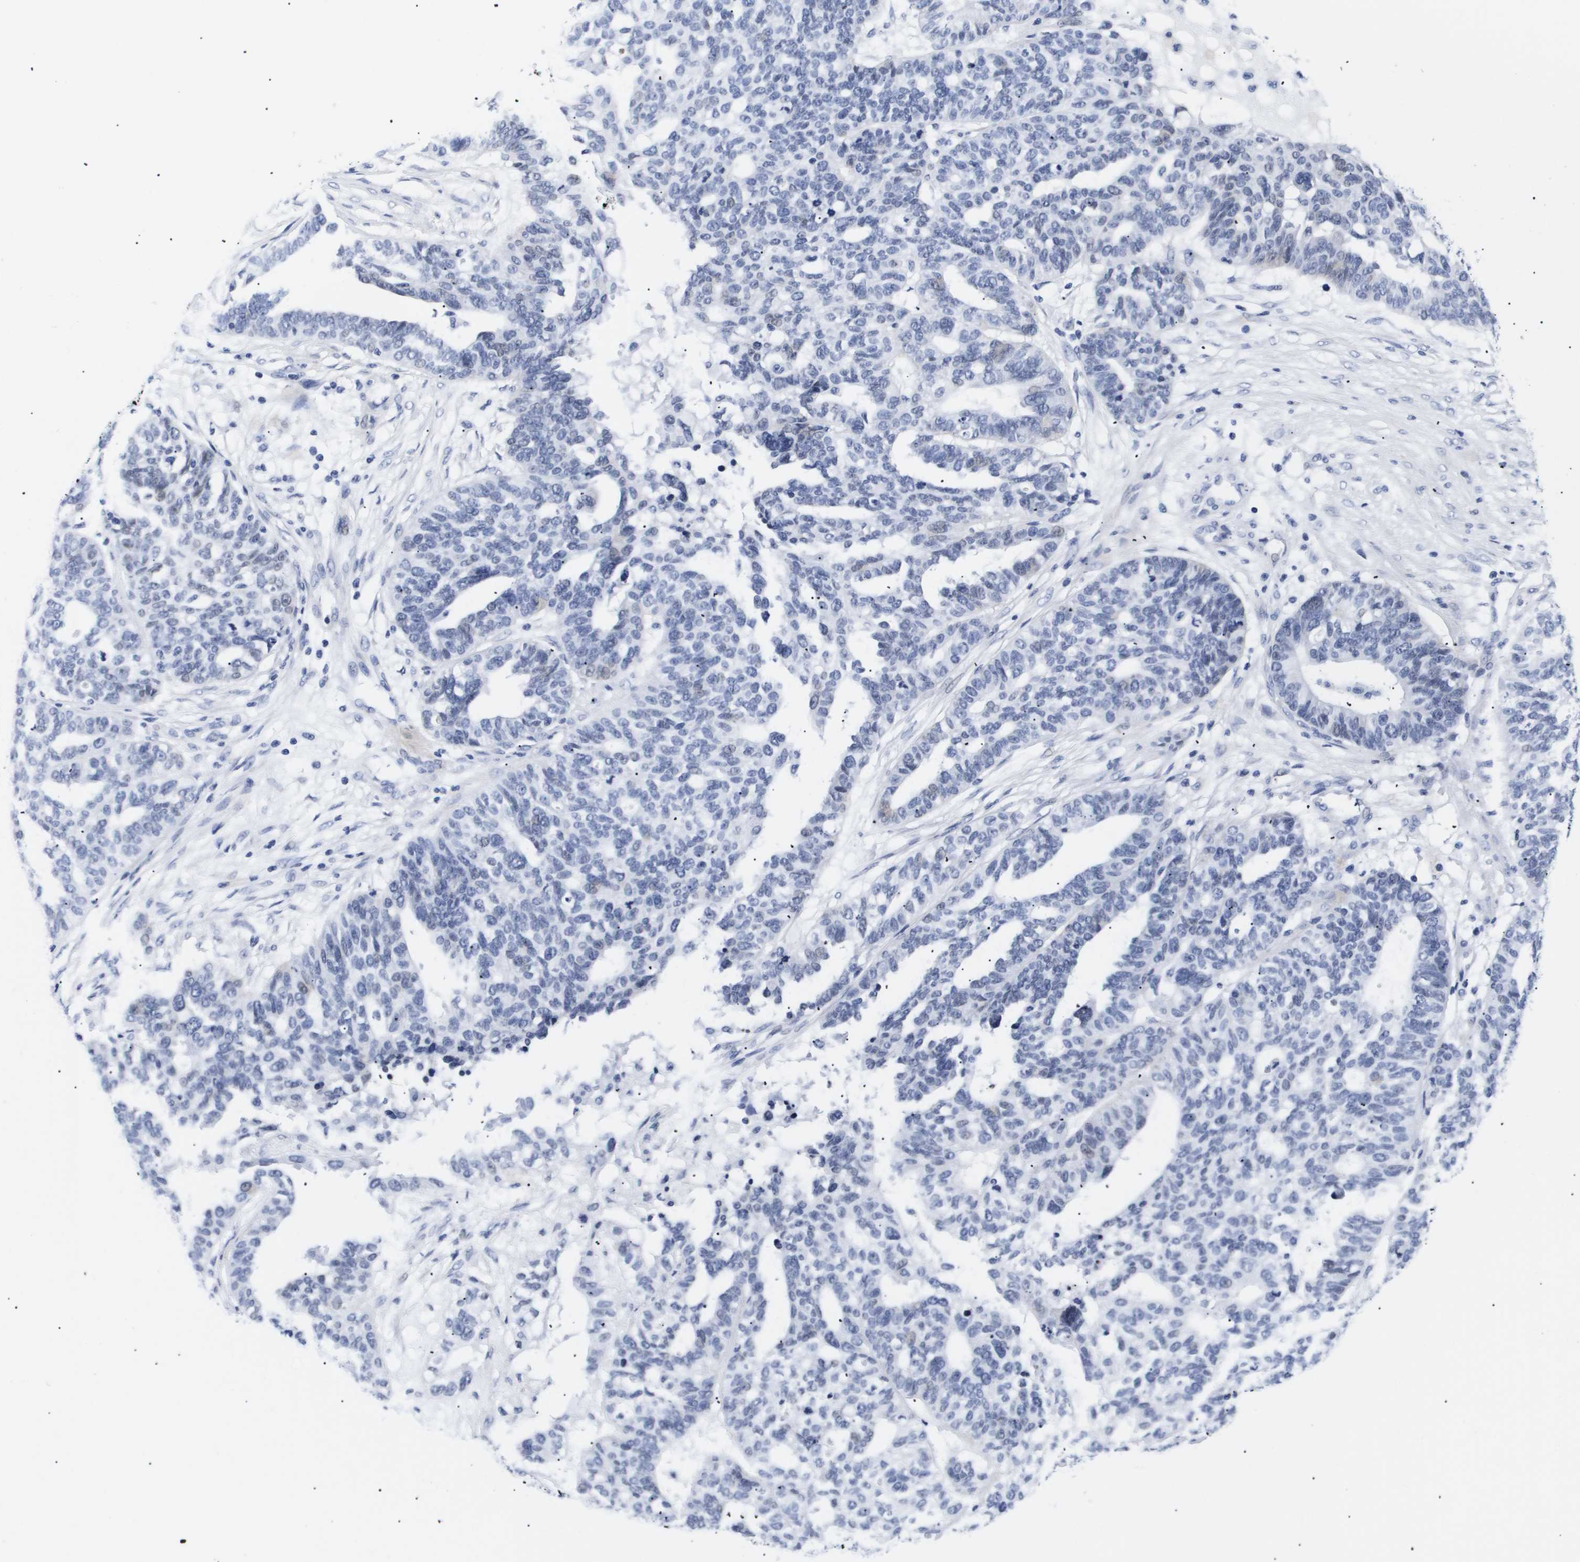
{"staining": {"intensity": "negative", "quantity": "none", "location": "none"}, "tissue": "ovarian cancer", "cell_type": "Tumor cells", "image_type": "cancer", "snomed": [{"axis": "morphology", "description": "Cystadenocarcinoma, serous, NOS"}, {"axis": "topography", "description": "Ovary"}], "caption": "Human ovarian serous cystadenocarcinoma stained for a protein using immunohistochemistry displays no expression in tumor cells.", "gene": "SHD", "patient": {"sex": "female", "age": 59}}